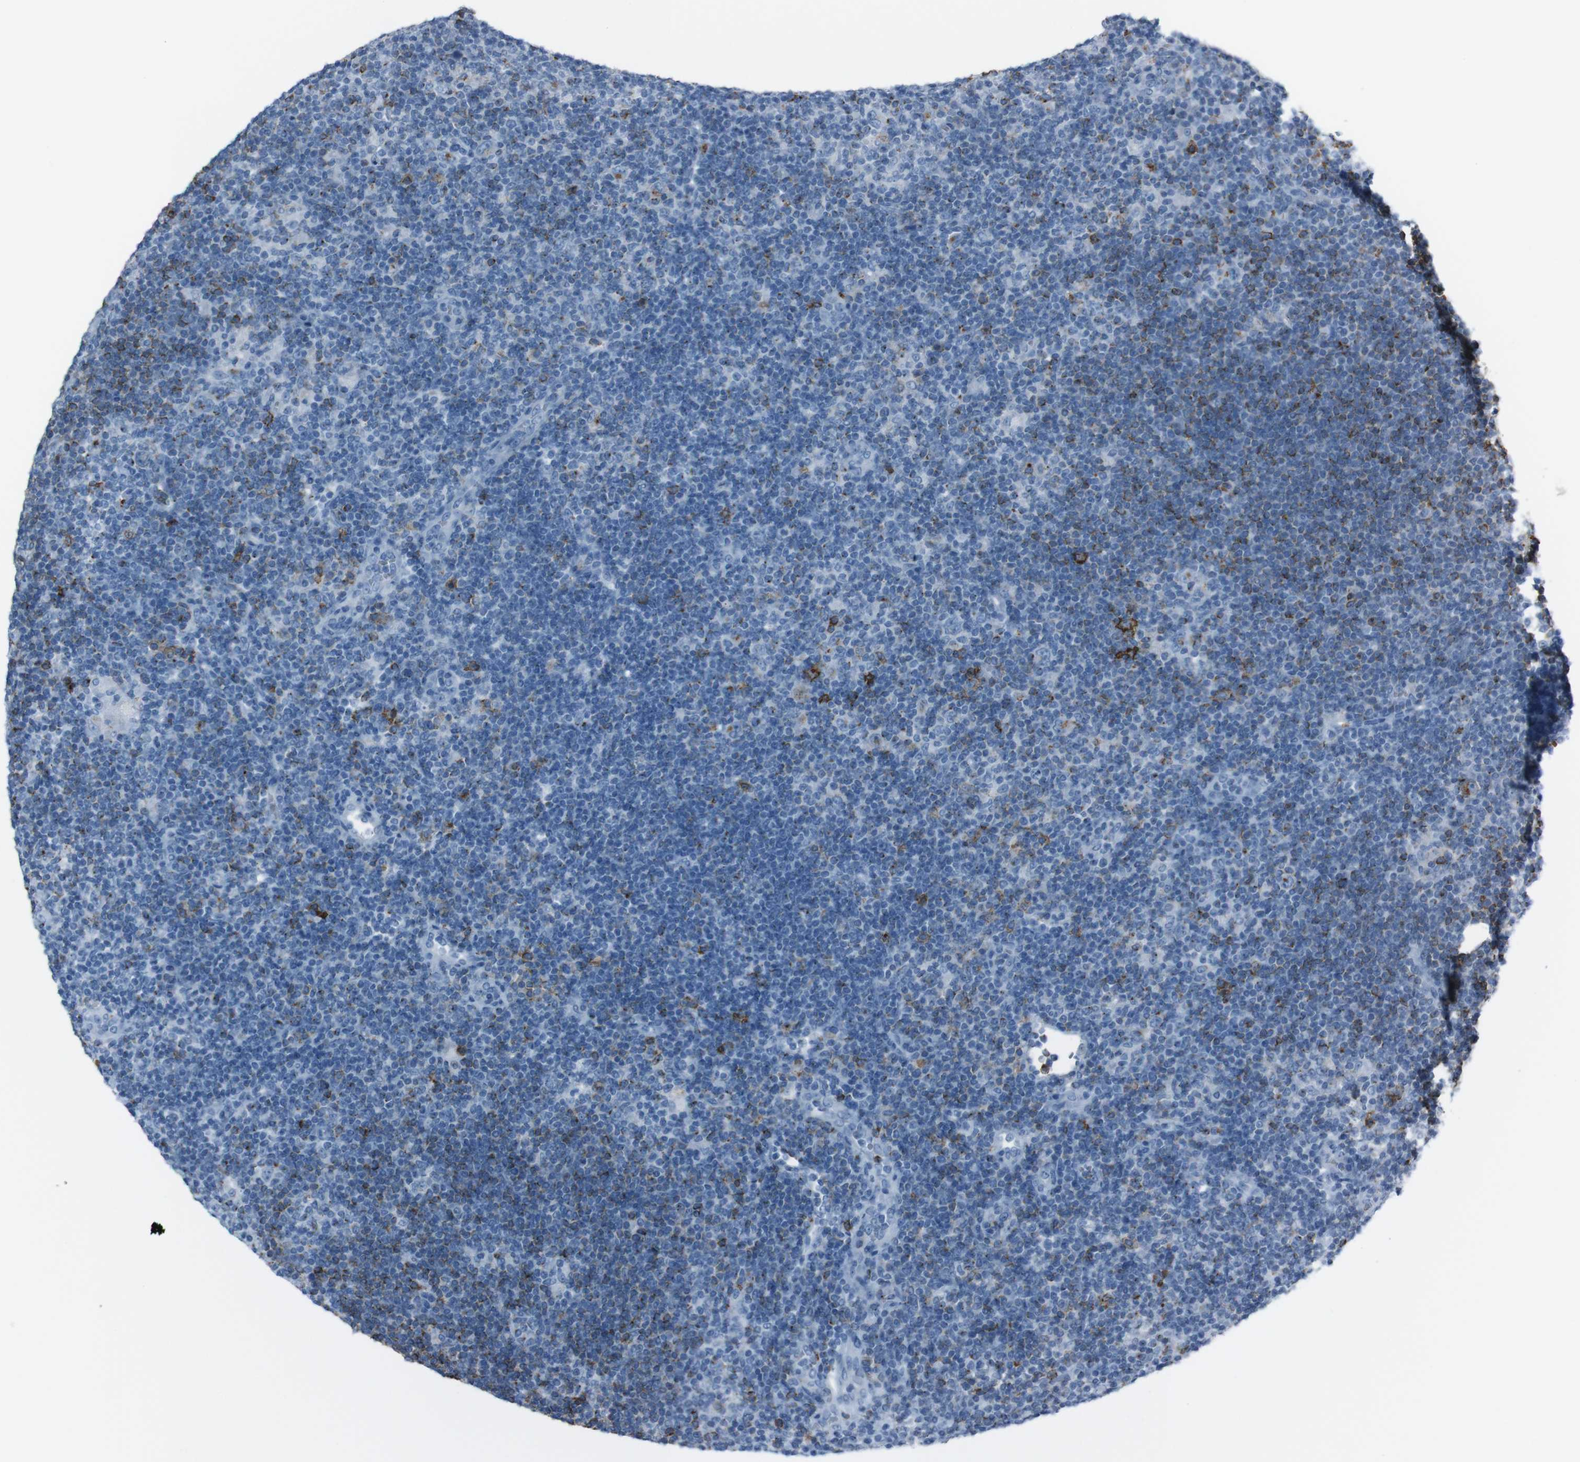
{"staining": {"intensity": "strong", "quantity": "<25%", "location": "cytoplasmic/membranous"}, "tissue": "lymphoma", "cell_type": "Tumor cells", "image_type": "cancer", "snomed": [{"axis": "morphology", "description": "Hodgkin's disease, NOS"}, {"axis": "topography", "description": "Lymph node"}], "caption": "Lymphoma stained with DAB IHC demonstrates medium levels of strong cytoplasmic/membranous positivity in approximately <25% of tumor cells.", "gene": "ST6GAL1", "patient": {"sex": "female", "age": 57}}